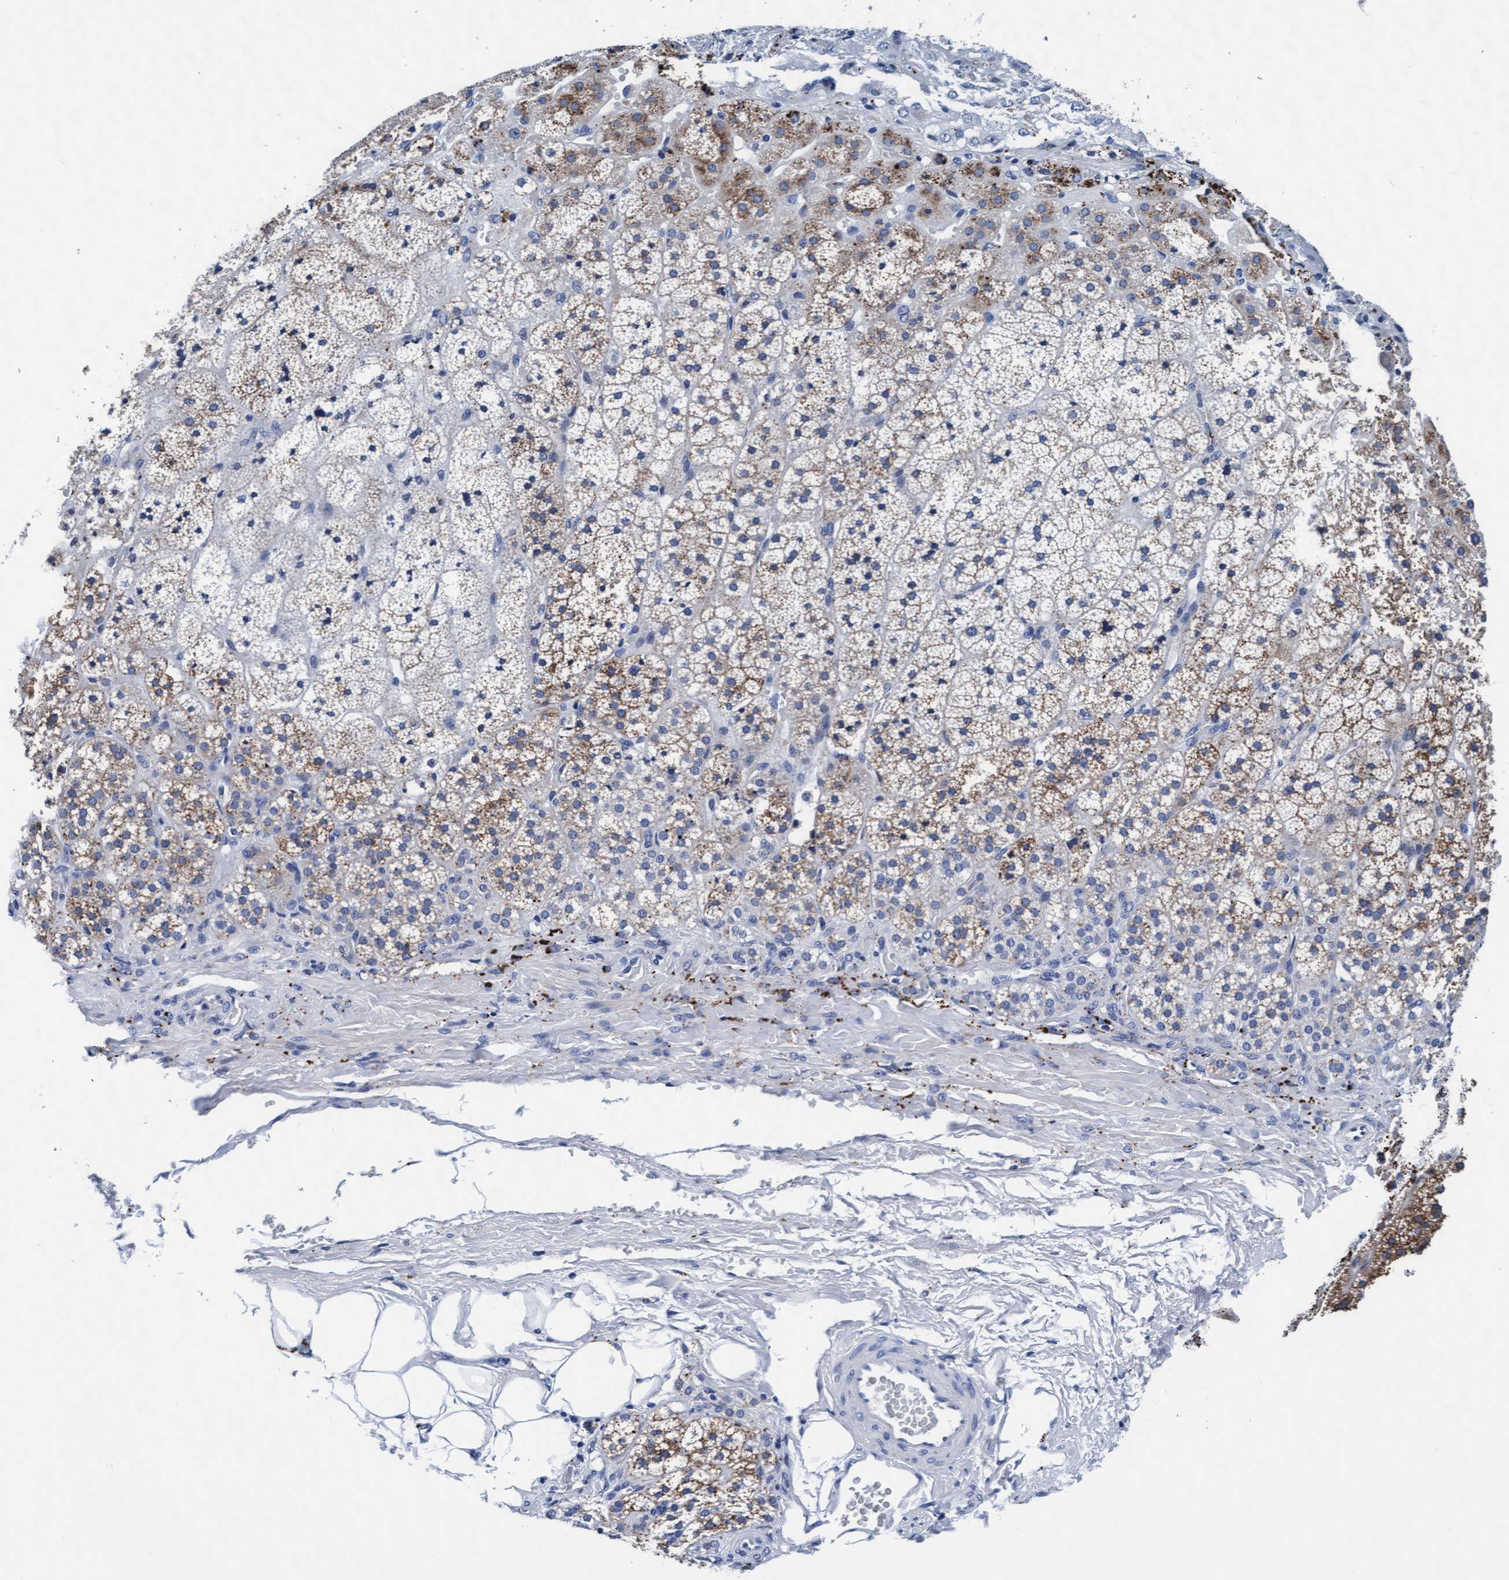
{"staining": {"intensity": "strong", "quantity": "<25%", "location": "cytoplasmic/membranous"}, "tissue": "adrenal gland", "cell_type": "Glandular cells", "image_type": "normal", "snomed": [{"axis": "morphology", "description": "Normal tissue, NOS"}, {"axis": "topography", "description": "Adrenal gland"}], "caption": "Protein expression analysis of normal human adrenal gland reveals strong cytoplasmic/membranous expression in approximately <25% of glandular cells. The protein of interest is shown in brown color, while the nuclei are stained blue.", "gene": "ARSG", "patient": {"sex": "female", "age": 44}}